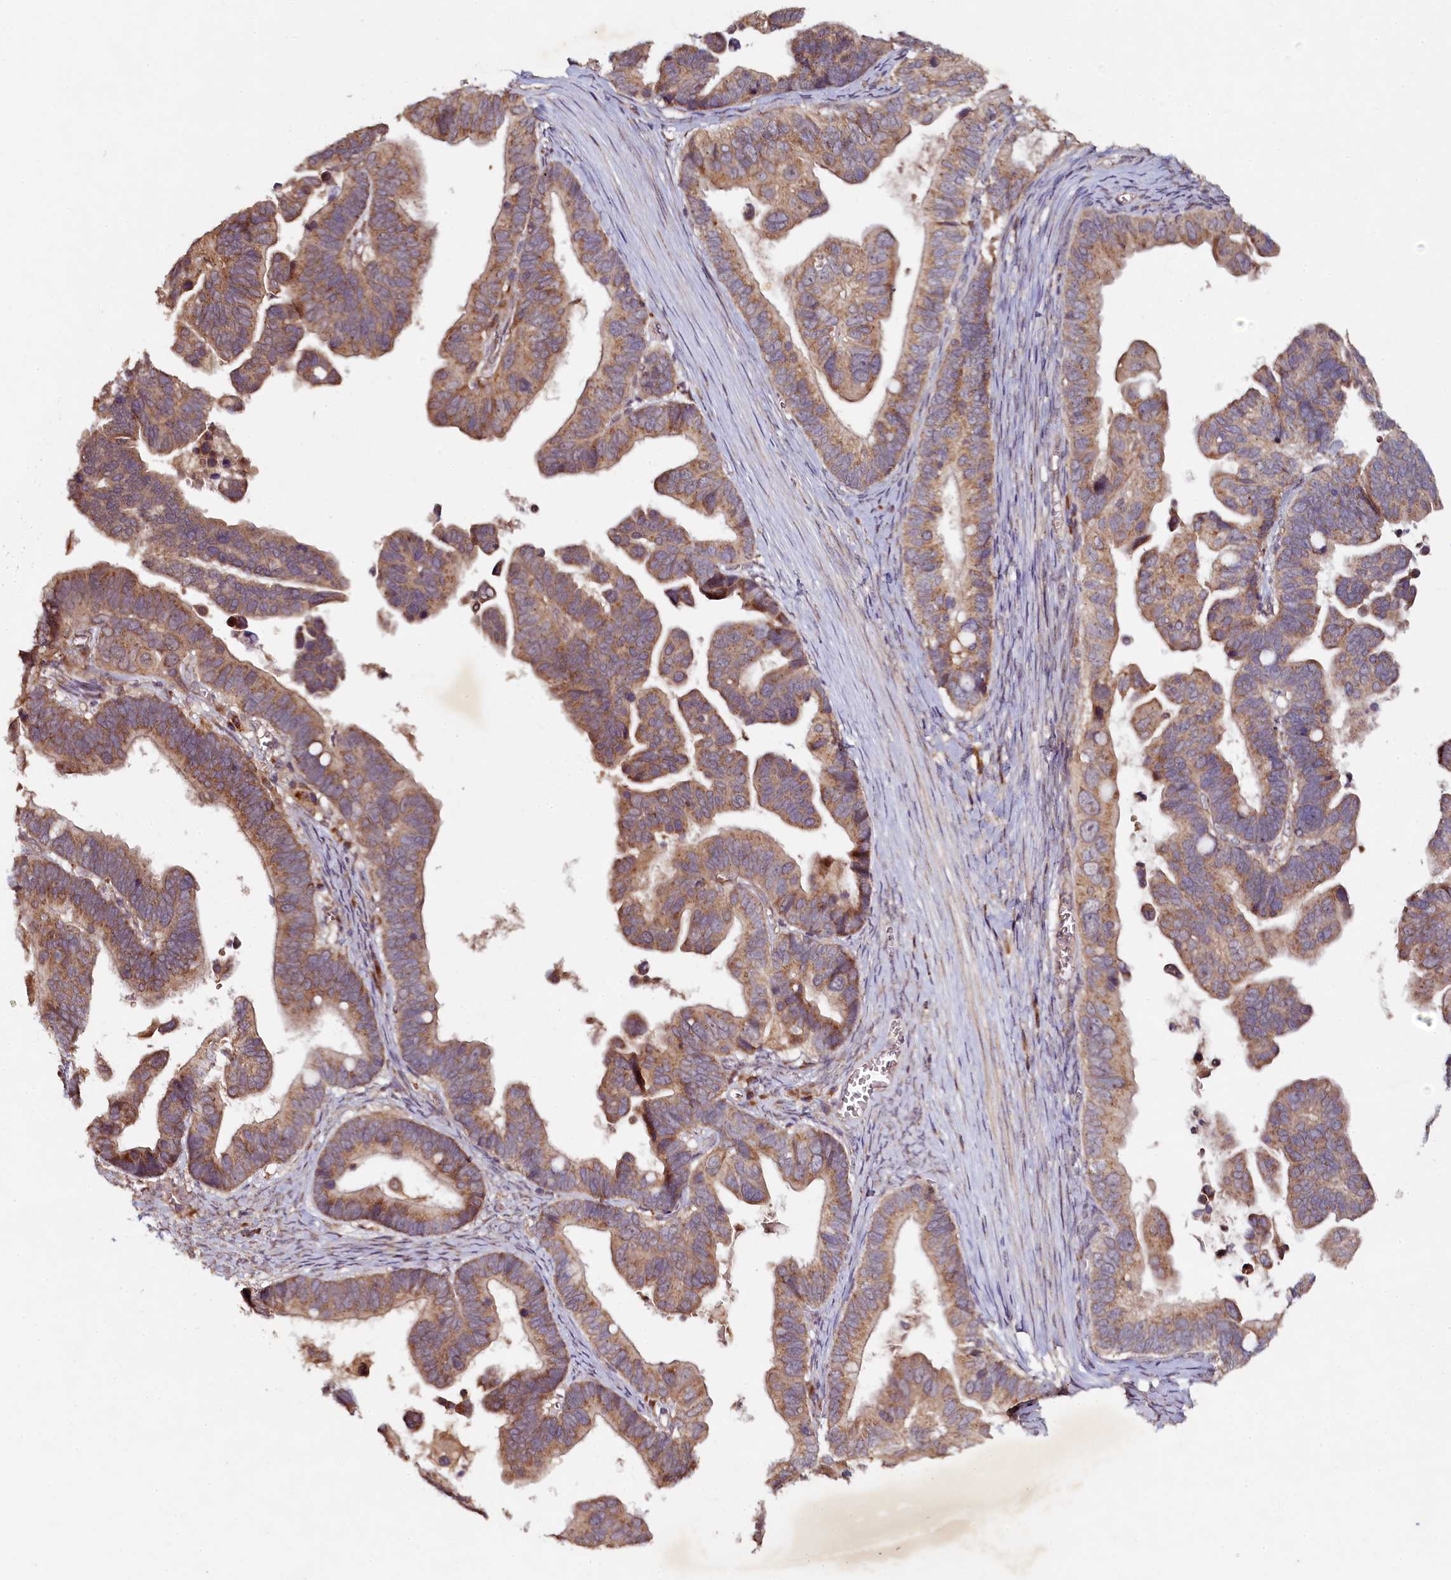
{"staining": {"intensity": "moderate", "quantity": ">75%", "location": "cytoplasmic/membranous"}, "tissue": "ovarian cancer", "cell_type": "Tumor cells", "image_type": "cancer", "snomed": [{"axis": "morphology", "description": "Cystadenocarcinoma, serous, NOS"}, {"axis": "topography", "description": "Ovary"}], "caption": "Immunohistochemistry (IHC) image of neoplastic tissue: ovarian cancer stained using immunohistochemistry demonstrates medium levels of moderate protein expression localized specifically in the cytoplasmic/membranous of tumor cells, appearing as a cytoplasmic/membranous brown color.", "gene": "SEC24C", "patient": {"sex": "female", "age": 56}}